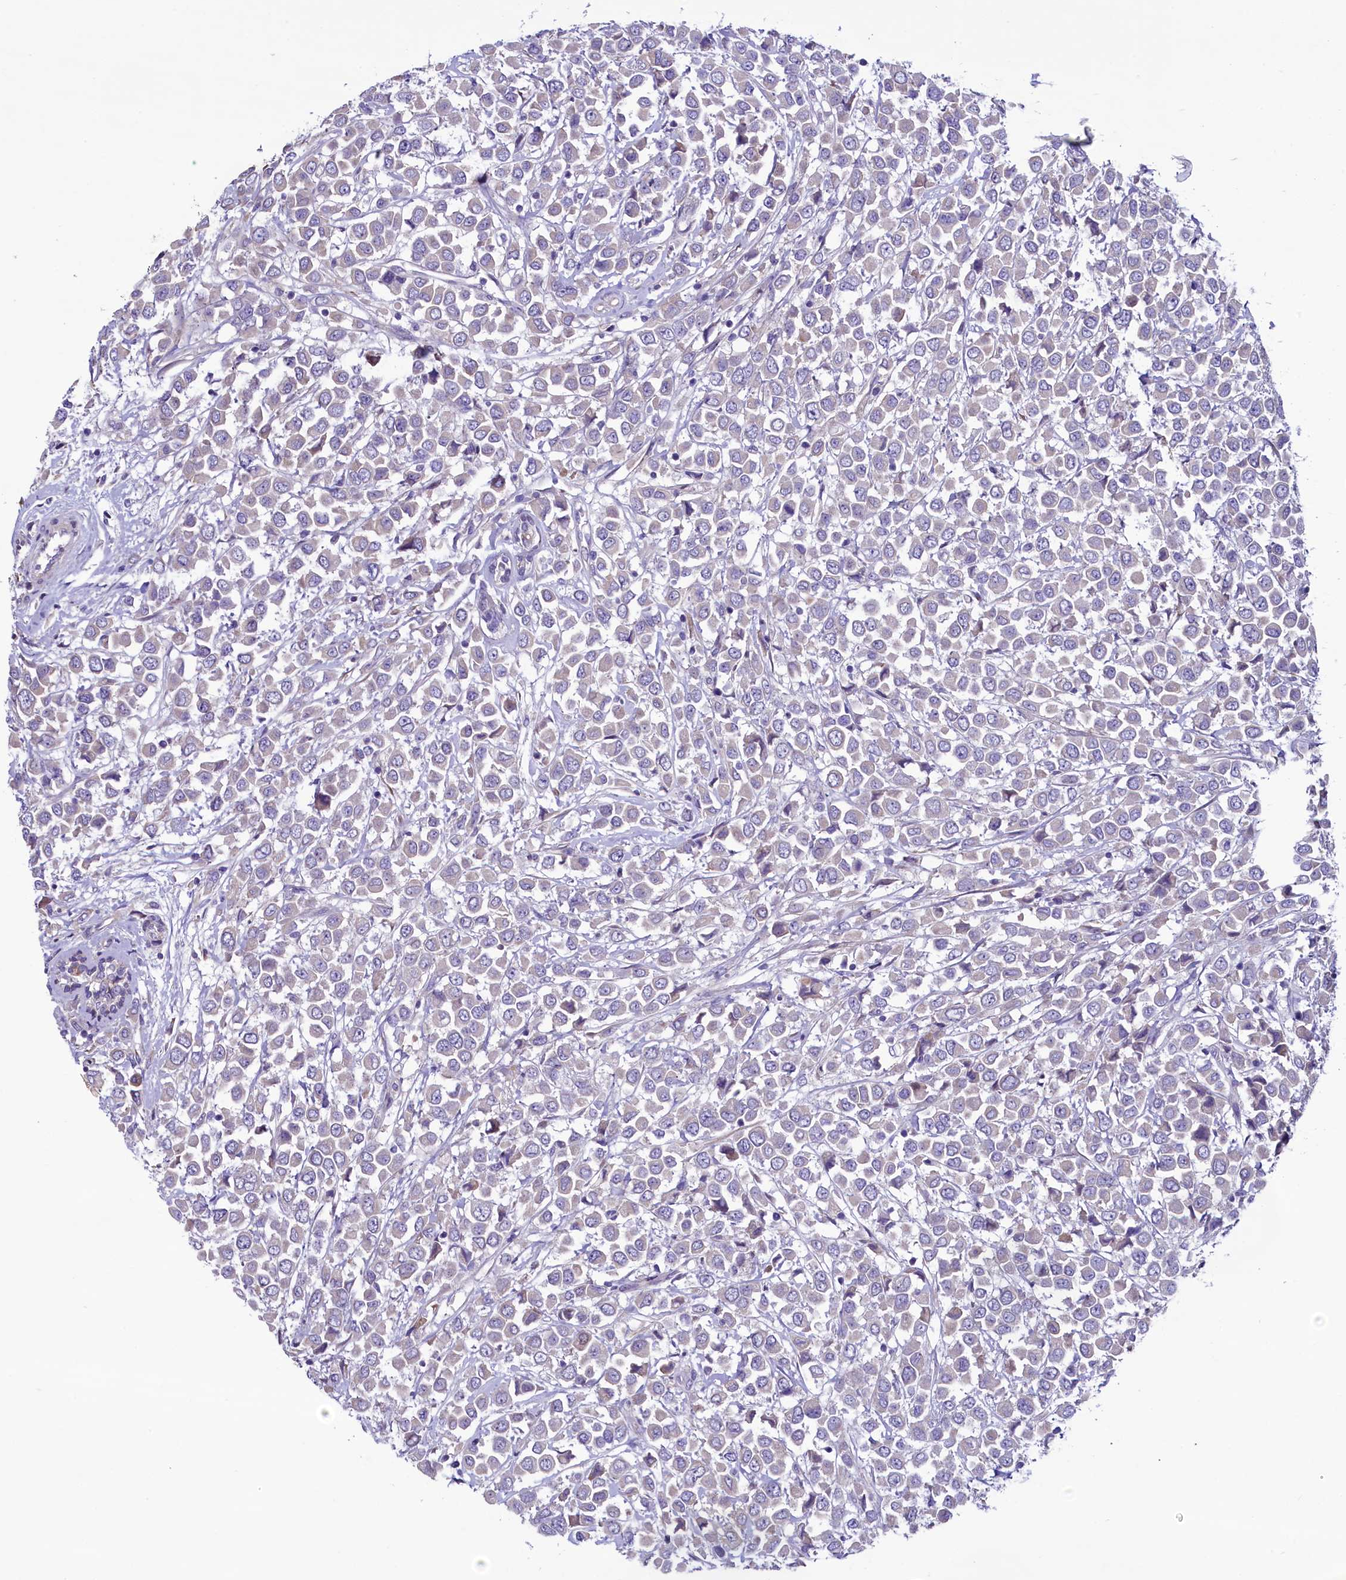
{"staining": {"intensity": "negative", "quantity": "none", "location": "none"}, "tissue": "breast cancer", "cell_type": "Tumor cells", "image_type": "cancer", "snomed": [{"axis": "morphology", "description": "Duct carcinoma"}, {"axis": "topography", "description": "Breast"}], "caption": "A high-resolution image shows immunohistochemistry staining of breast cancer, which shows no significant positivity in tumor cells. Nuclei are stained in blue.", "gene": "KRBOX5", "patient": {"sex": "female", "age": 61}}